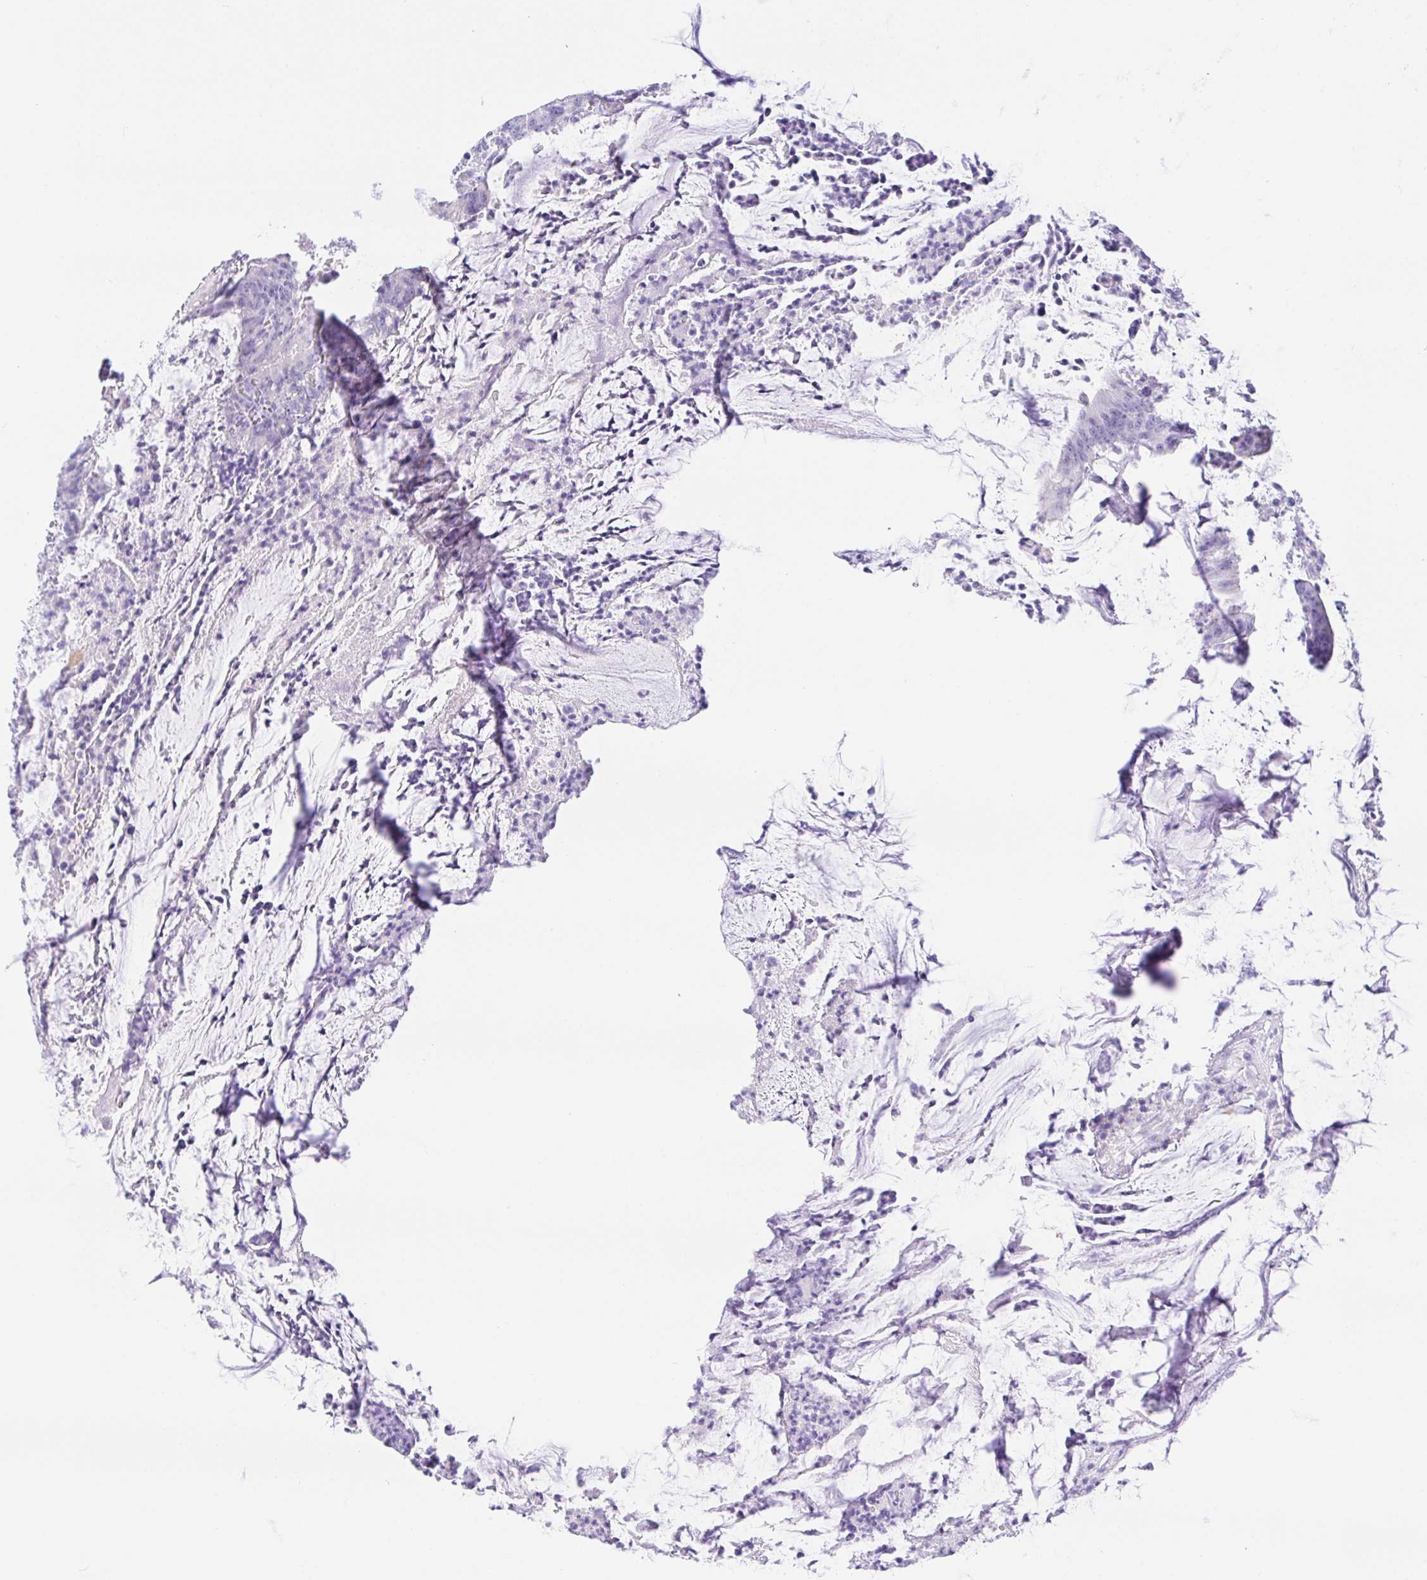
{"staining": {"intensity": "negative", "quantity": "none", "location": "none"}, "tissue": "colorectal cancer", "cell_type": "Tumor cells", "image_type": "cancer", "snomed": [{"axis": "morphology", "description": "Adenocarcinoma, NOS"}, {"axis": "topography", "description": "Colon"}], "caption": "An image of human colorectal cancer (adenocarcinoma) is negative for staining in tumor cells.", "gene": "PAX8", "patient": {"sex": "female", "age": 78}}